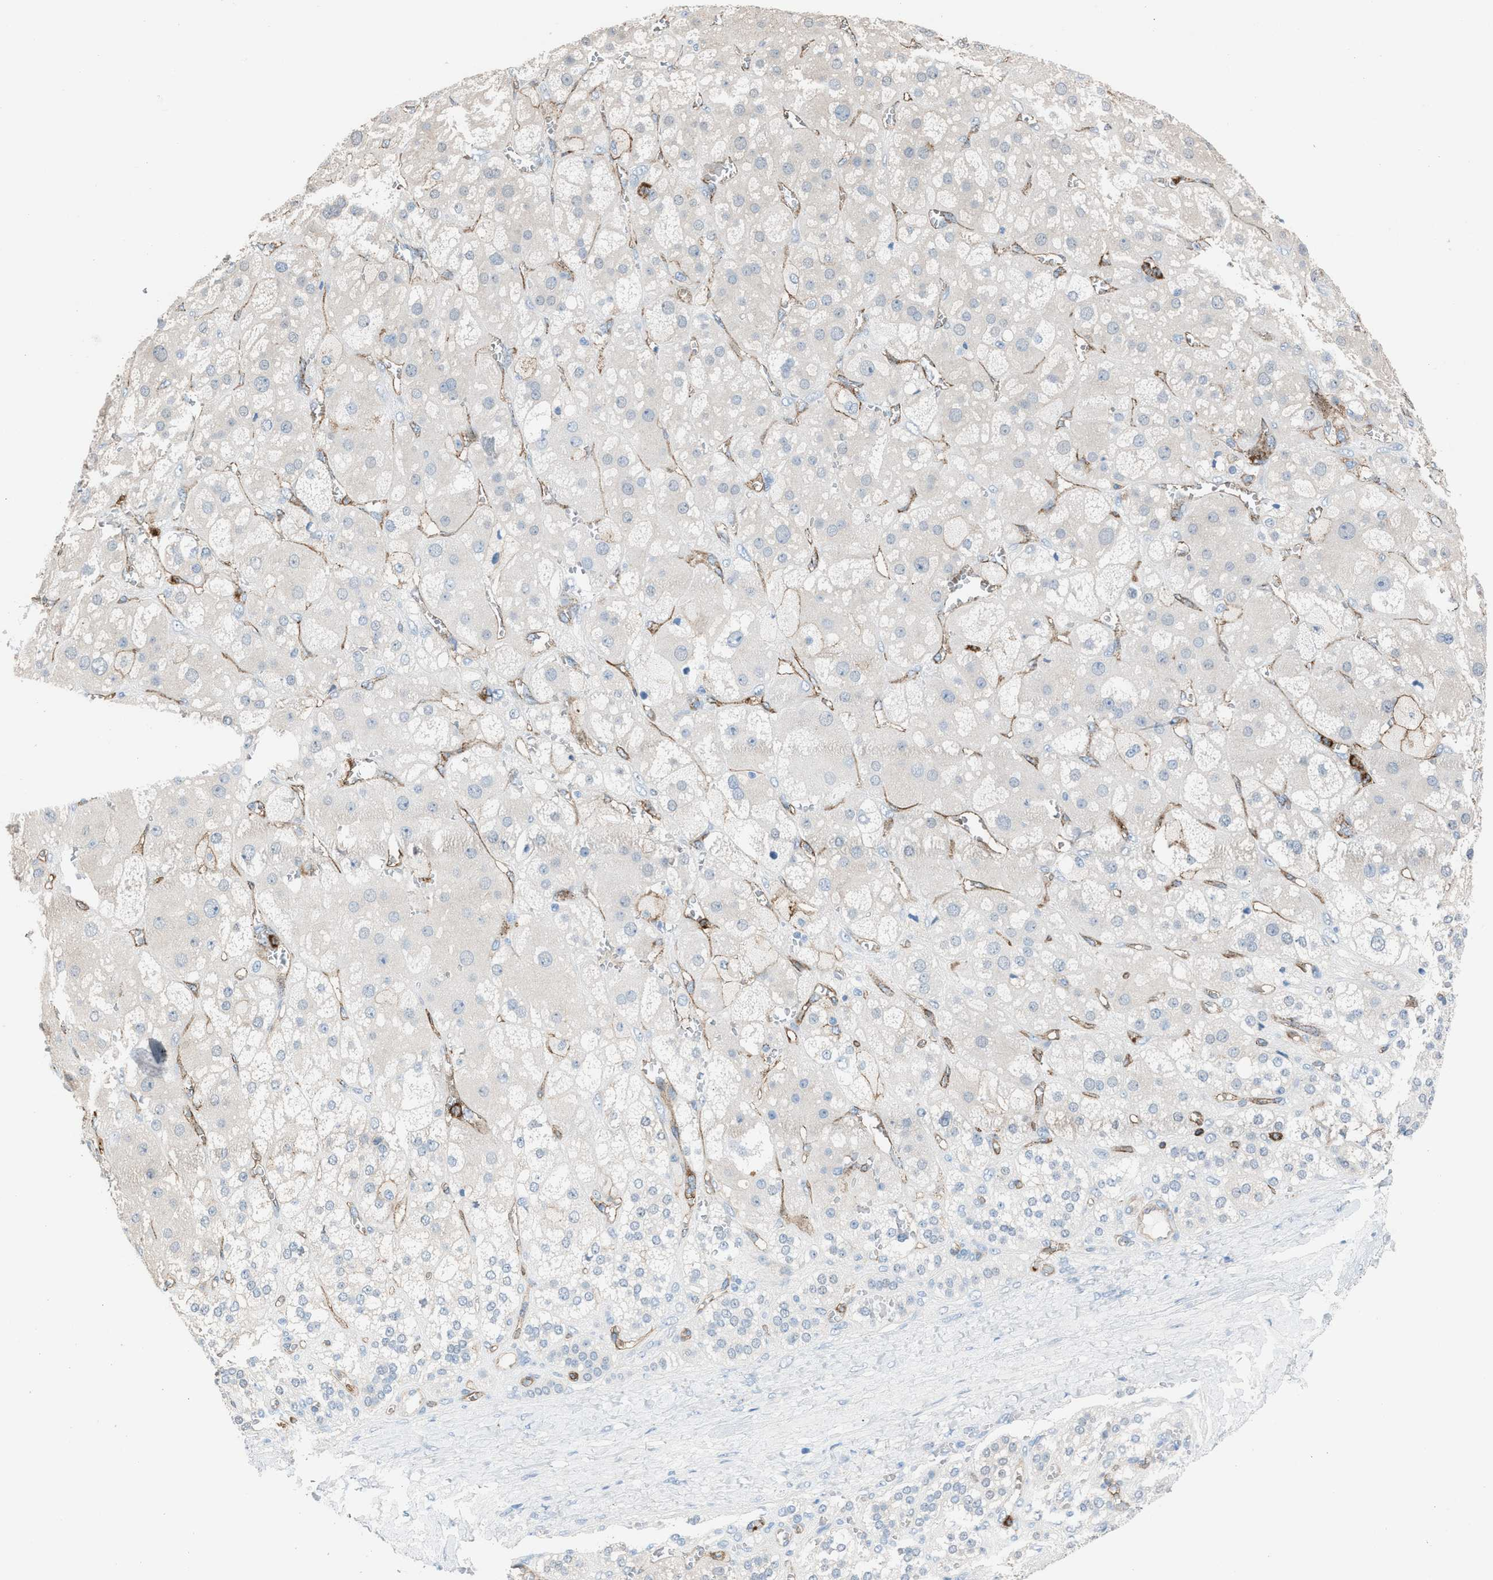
{"staining": {"intensity": "negative", "quantity": "none", "location": "none"}, "tissue": "adrenal gland", "cell_type": "Glandular cells", "image_type": "normal", "snomed": [{"axis": "morphology", "description": "Normal tissue, NOS"}, {"axis": "topography", "description": "Adrenal gland"}], "caption": "Adrenal gland stained for a protein using immunohistochemistry (IHC) demonstrates no staining glandular cells.", "gene": "DYSF", "patient": {"sex": "female", "age": 47}}